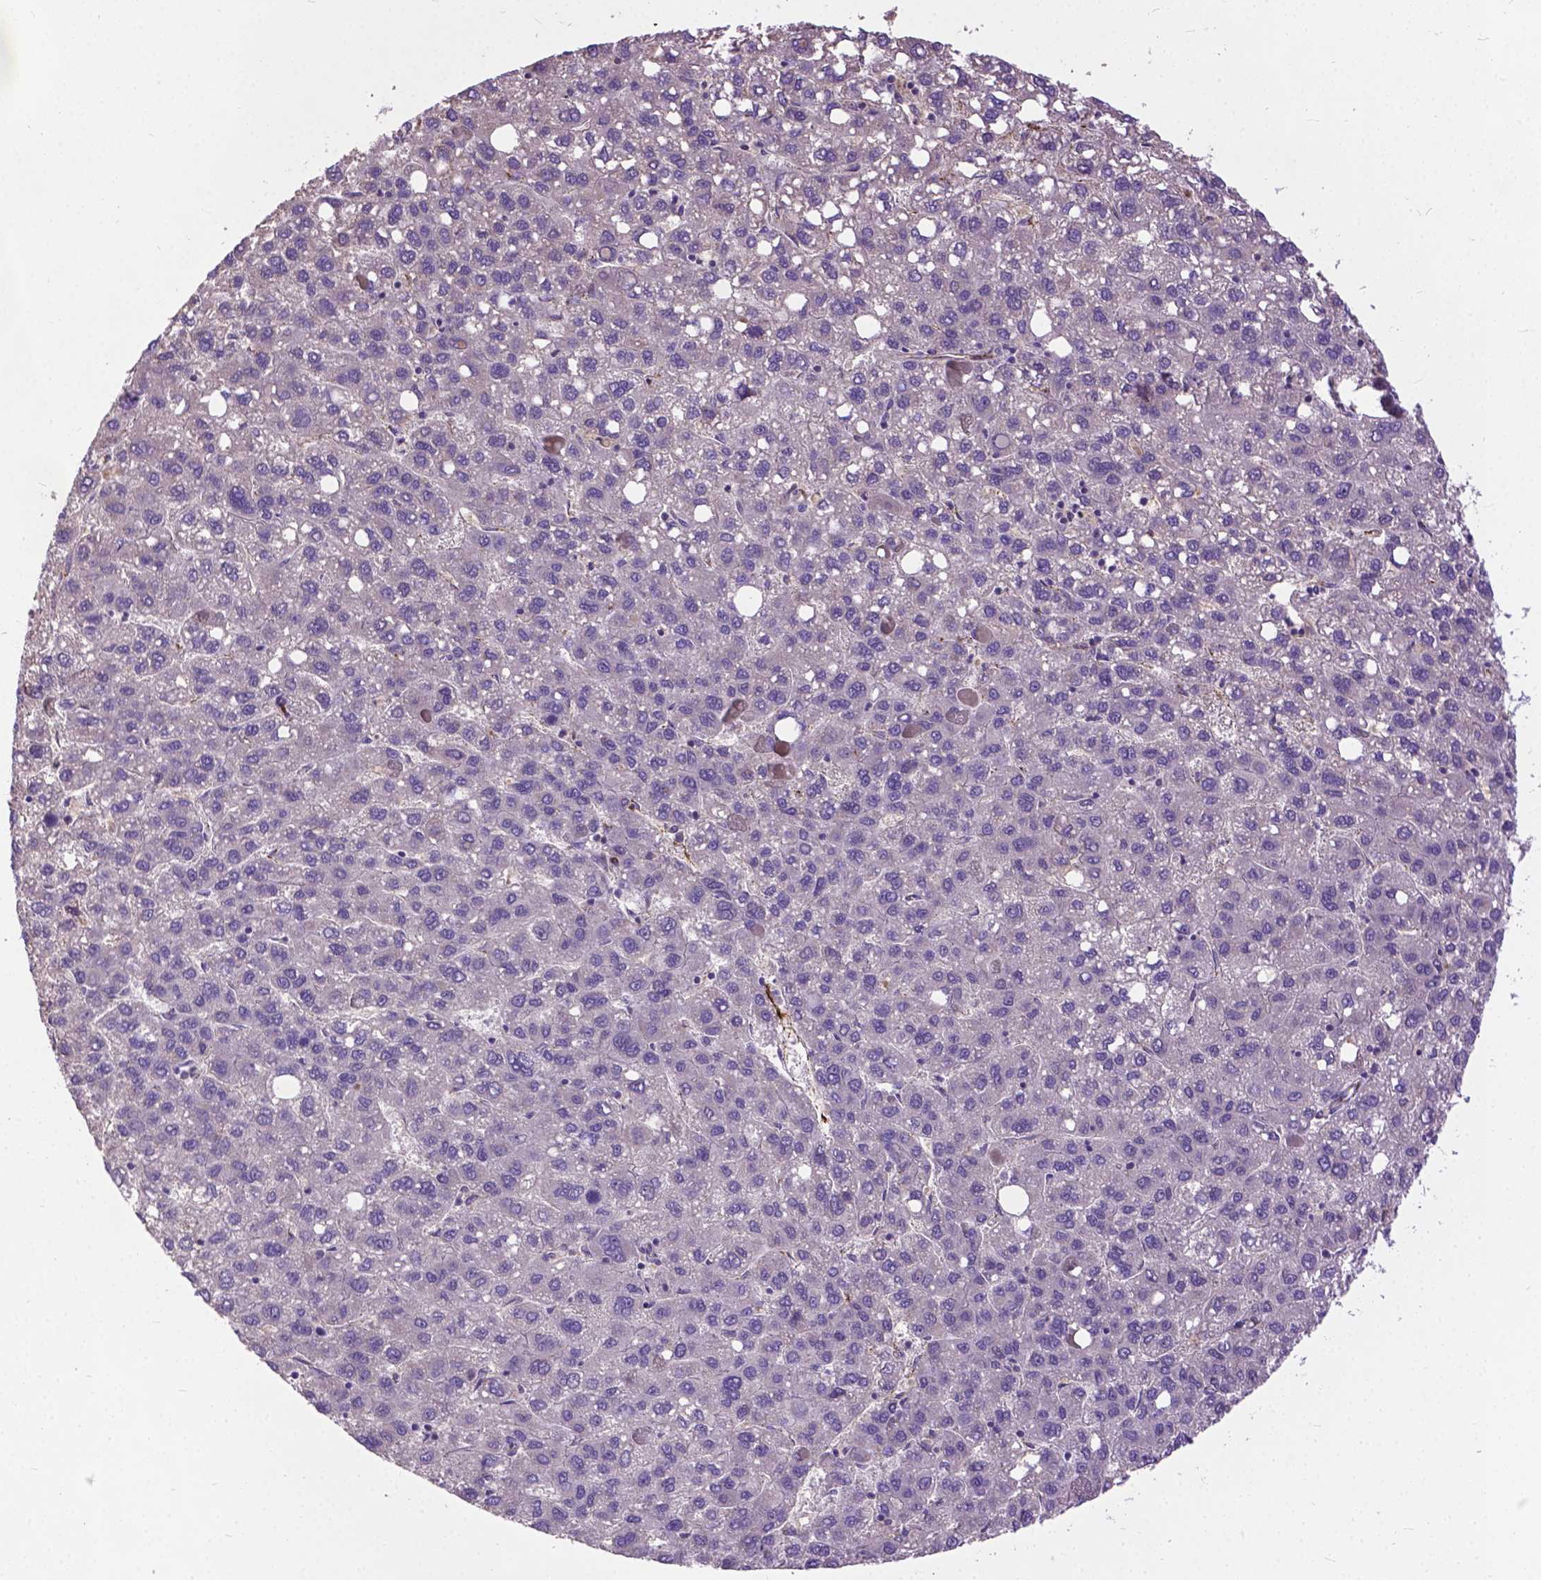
{"staining": {"intensity": "negative", "quantity": "none", "location": "none"}, "tissue": "liver cancer", "cell_type": "Tumor cells", "image_type": "cancer", "snomed": [{"axis": "morphology", "description": "Carcinoma, Hepatocellular, NOS"}, {"axis": "topography", "description": "Liver"}], "caption": "Human liver cancer (hepatocellular carcinoma) stained for a protein using immunohistochemistry shows no staining in tumor cells.", "gene": "ZNF337", "patient": {"sex": "female", "age": 82}}